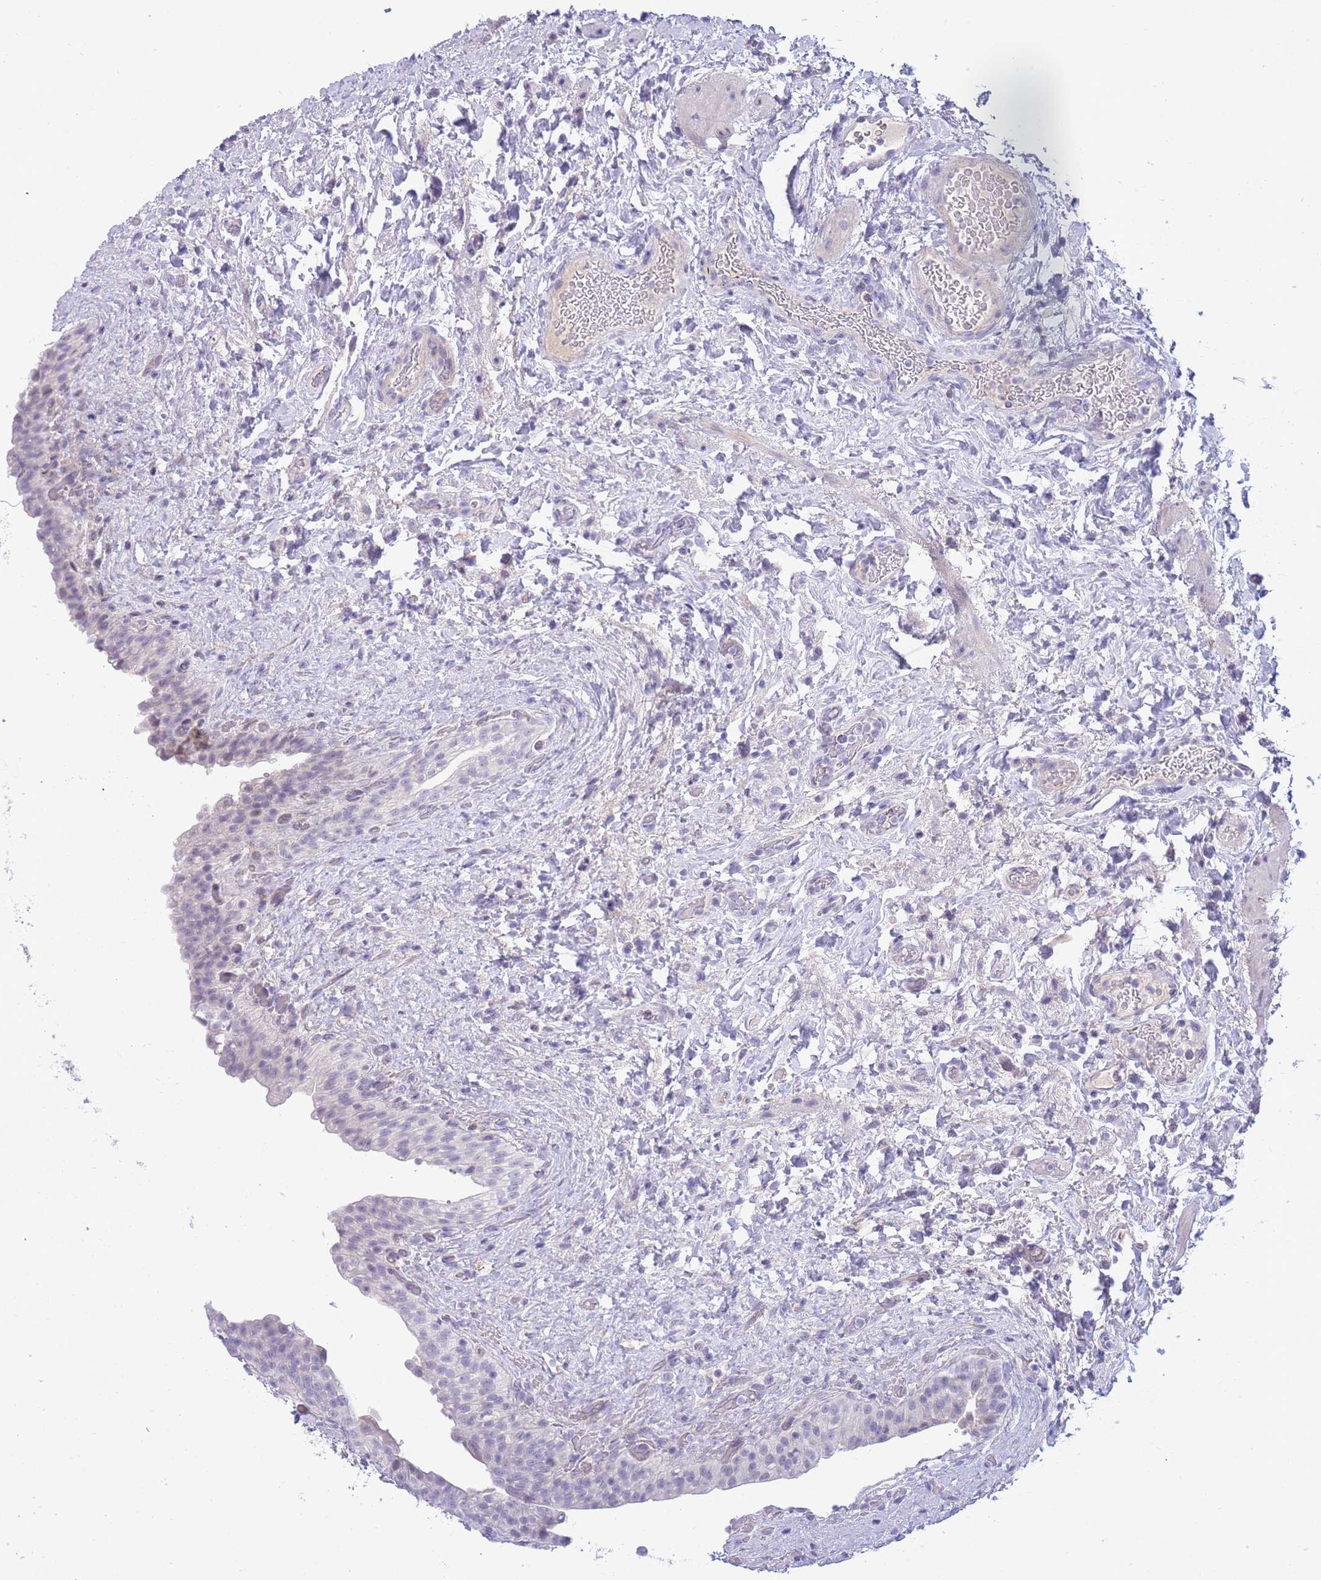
{"staining": {"intensity": "negative", "quantity": "none", "location": "none"}, "tissue": "urinary bladder", "cell_type": "Urothelial cells", "image_type": "normal", "snomed": [{"axis": "morphology", "description": "Normal tissue, NOS"}, {"axis": "topography", "description": "Urinary bladder"}], "caption": "This is an immunohistochemistry (IHC) image of benign urinary bladder. There is no staining in urothelial cells.", "gene": "PRR23A", "patient": {"sex": "male", "age": 69}}